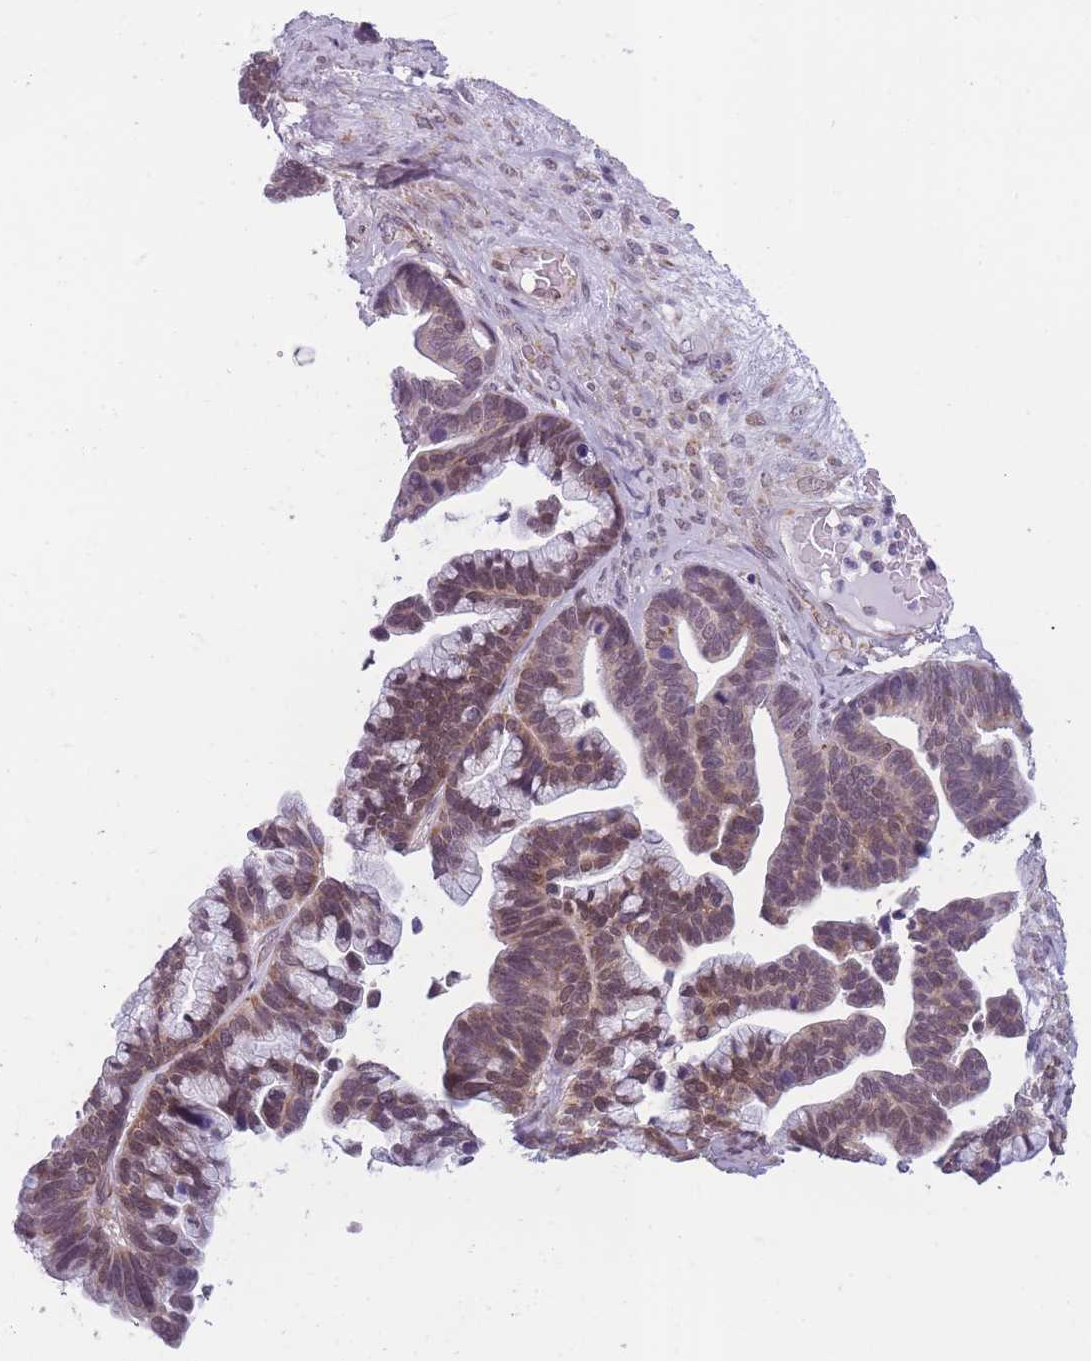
{"staining": {"intensity": "weak", "quantity": ">75%", "location": "cytoplasmic/membranous,nuclear"}, "tissue": "ovarian cancer", "cell_type": "Tumor cells", "image_type": "cancer", "snomed": [{"axis": "morphology", "description": "Cystadenocarcinoma, serous, NOS"}, {"axis": "topography", "description": "Ovary"}], "caption": "Immunohistochemical staining of ovarian cancer (serous cystadenocarcinoma) exhibits weak cytoplasmic/membranous and nuclear protein expression in approximately >75% of tumor cells.", "gene": "TMEM121", "patient": {"sex": "female", "age": 56}}